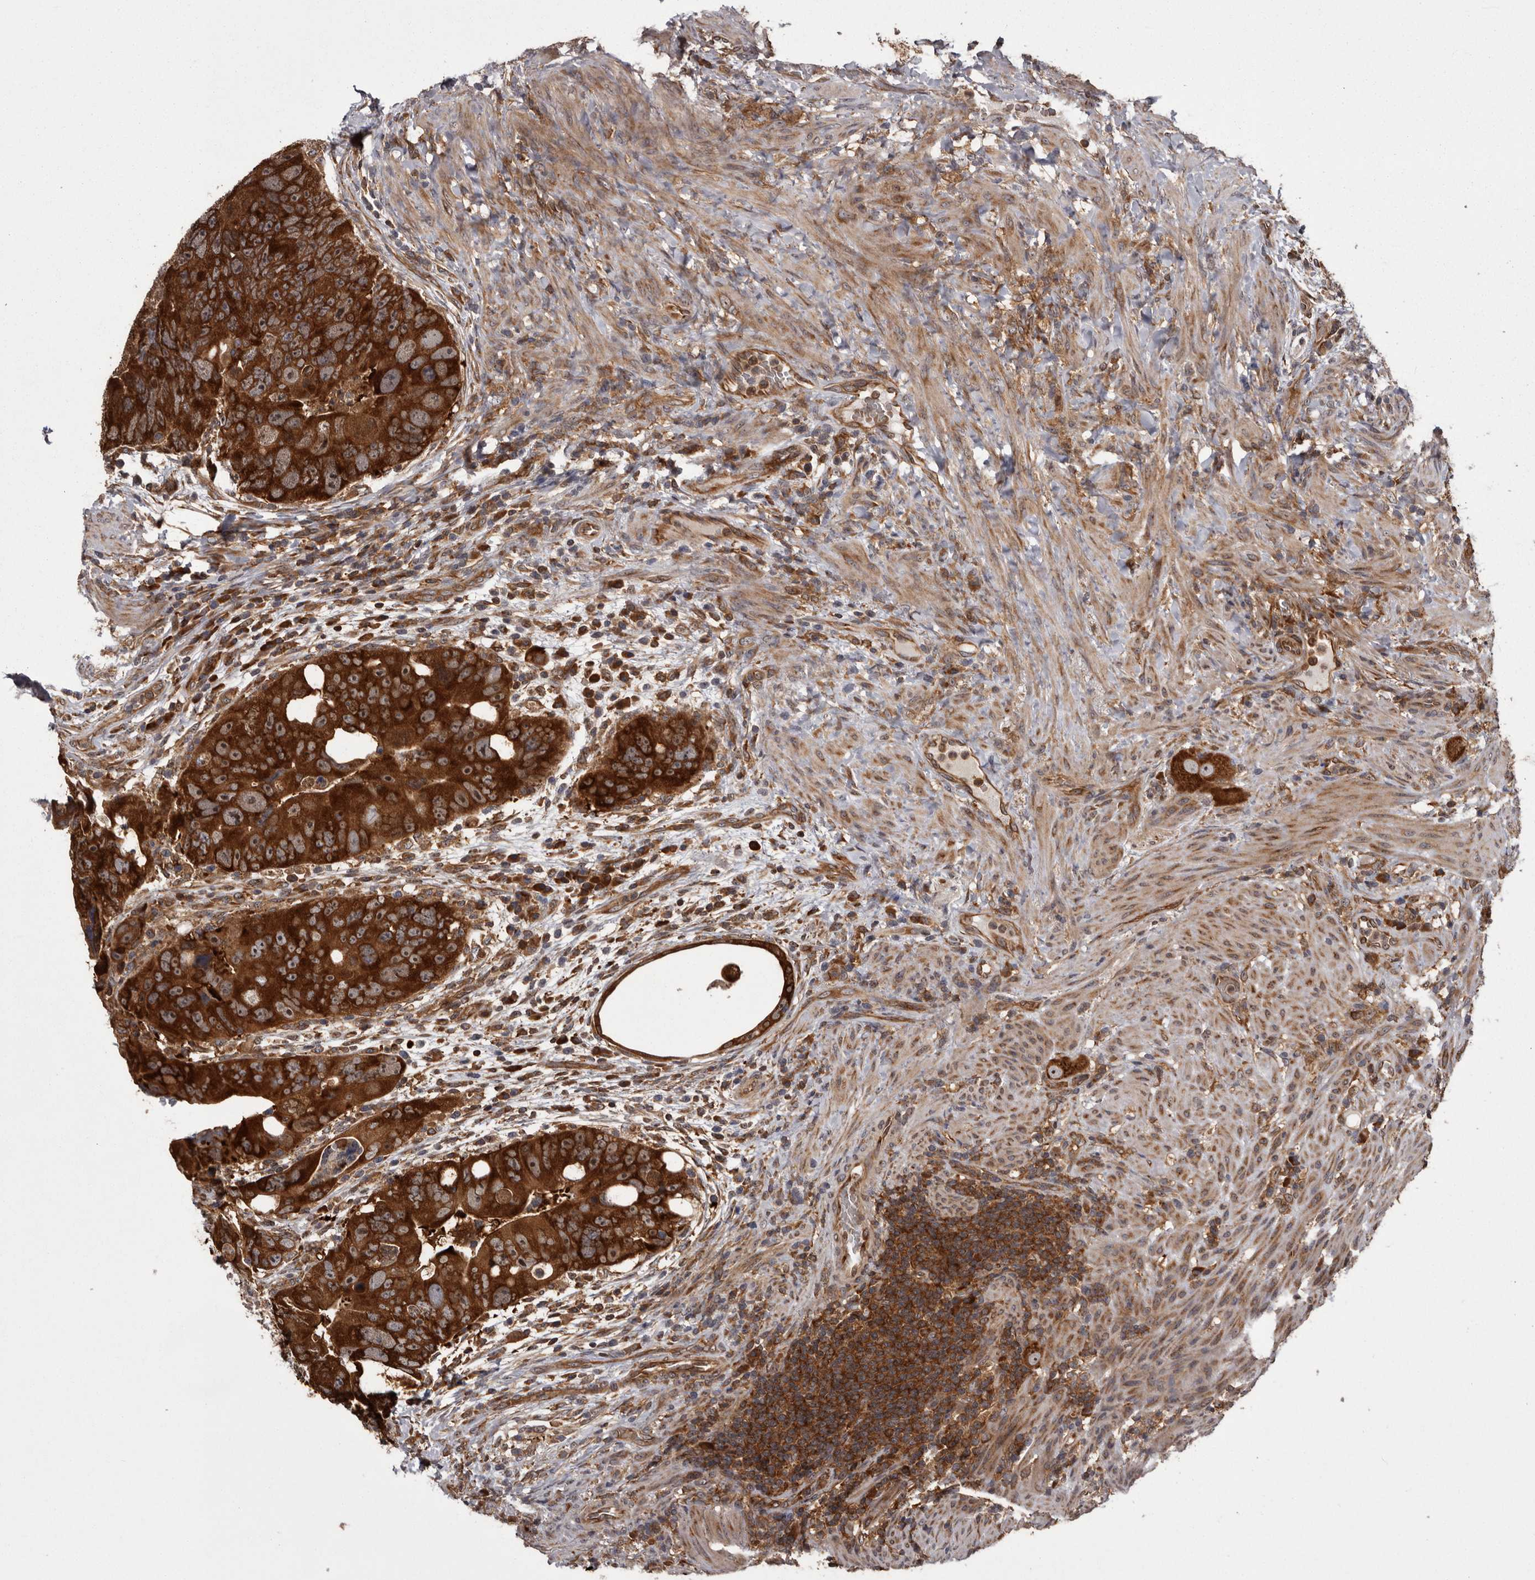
{"staining": {"intensity": "strong", "quantity": ">75%", "location": "cytoplasmic/membranous"}, "tissue": "colorectal cancer", "cell_type": "Tumor cells", "image_type": "cancer", "snomed": [{"axis": "morphology", "description": "Adenocarcinoma, NOS"}, {"axis": "topography", "description": "Rectum"}], "caption": "About >75% of tumor cells in human colorectal cancer display strong cytoplasmic/membranous protein positivity as visualized by brown immunohistochemical staining.", "gene": "DARS1", "patient": {"sex": "male", "age": 59}}